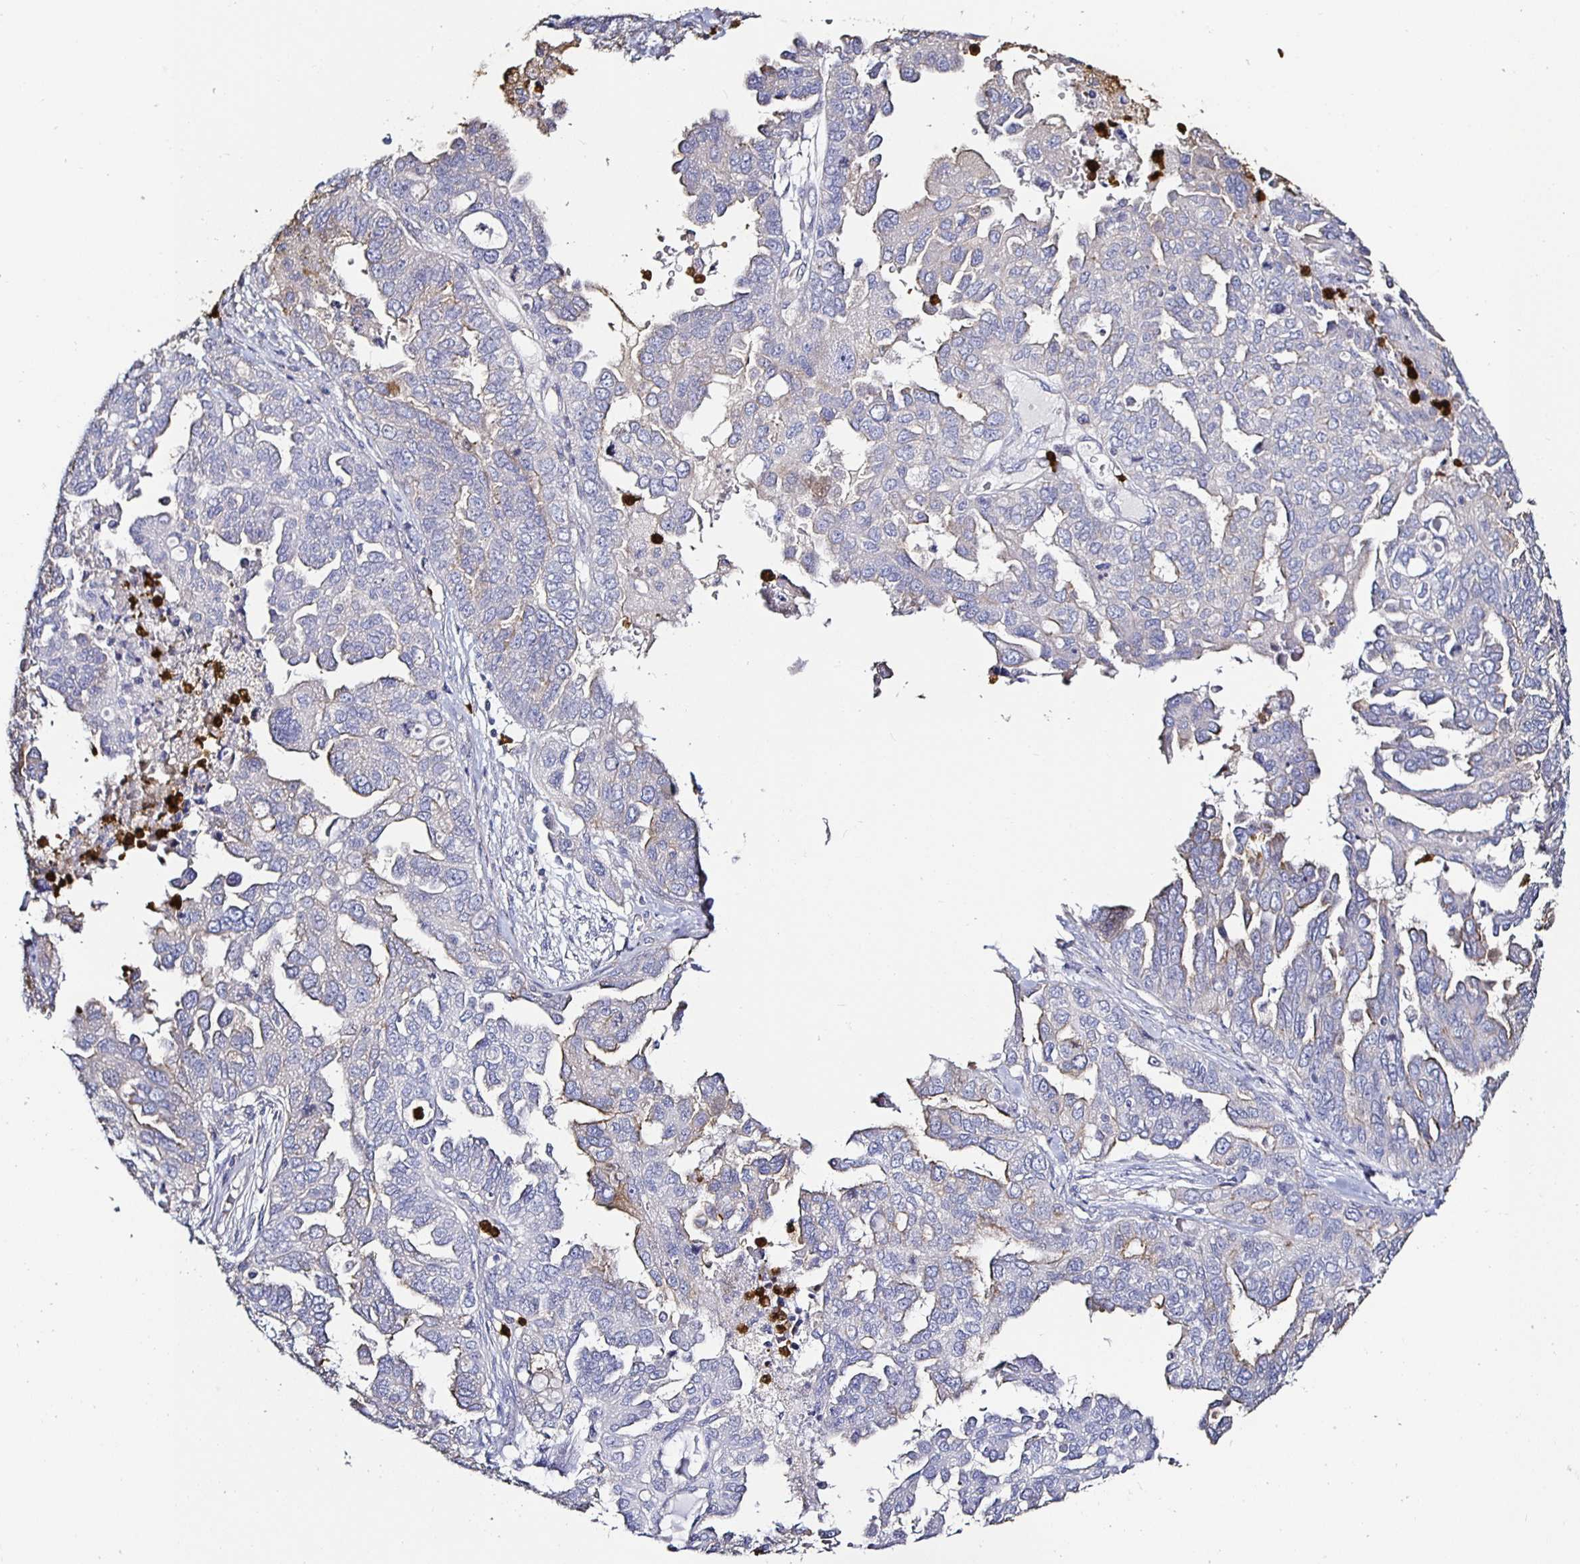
{"staining": {"intensity": "weak", "quantity": "<25%", "location": "cytoplasmic/membranous"}, "tissue": "ovarian cancer", "cell_type": "Tumor cells", "image_type": "cancer", "snomed": [{"axis": "morphology", "description": "Cystadenocarcinoma, serous, NOS"}, {"axis": "topography", "description": "Ovary"}], "caption": "Tumor cells are negative for brown protein staining in ovarian serous cystadenocarcinoma.", "gene": "TLR4", "patient": {"sex": "female", "age": 53}}